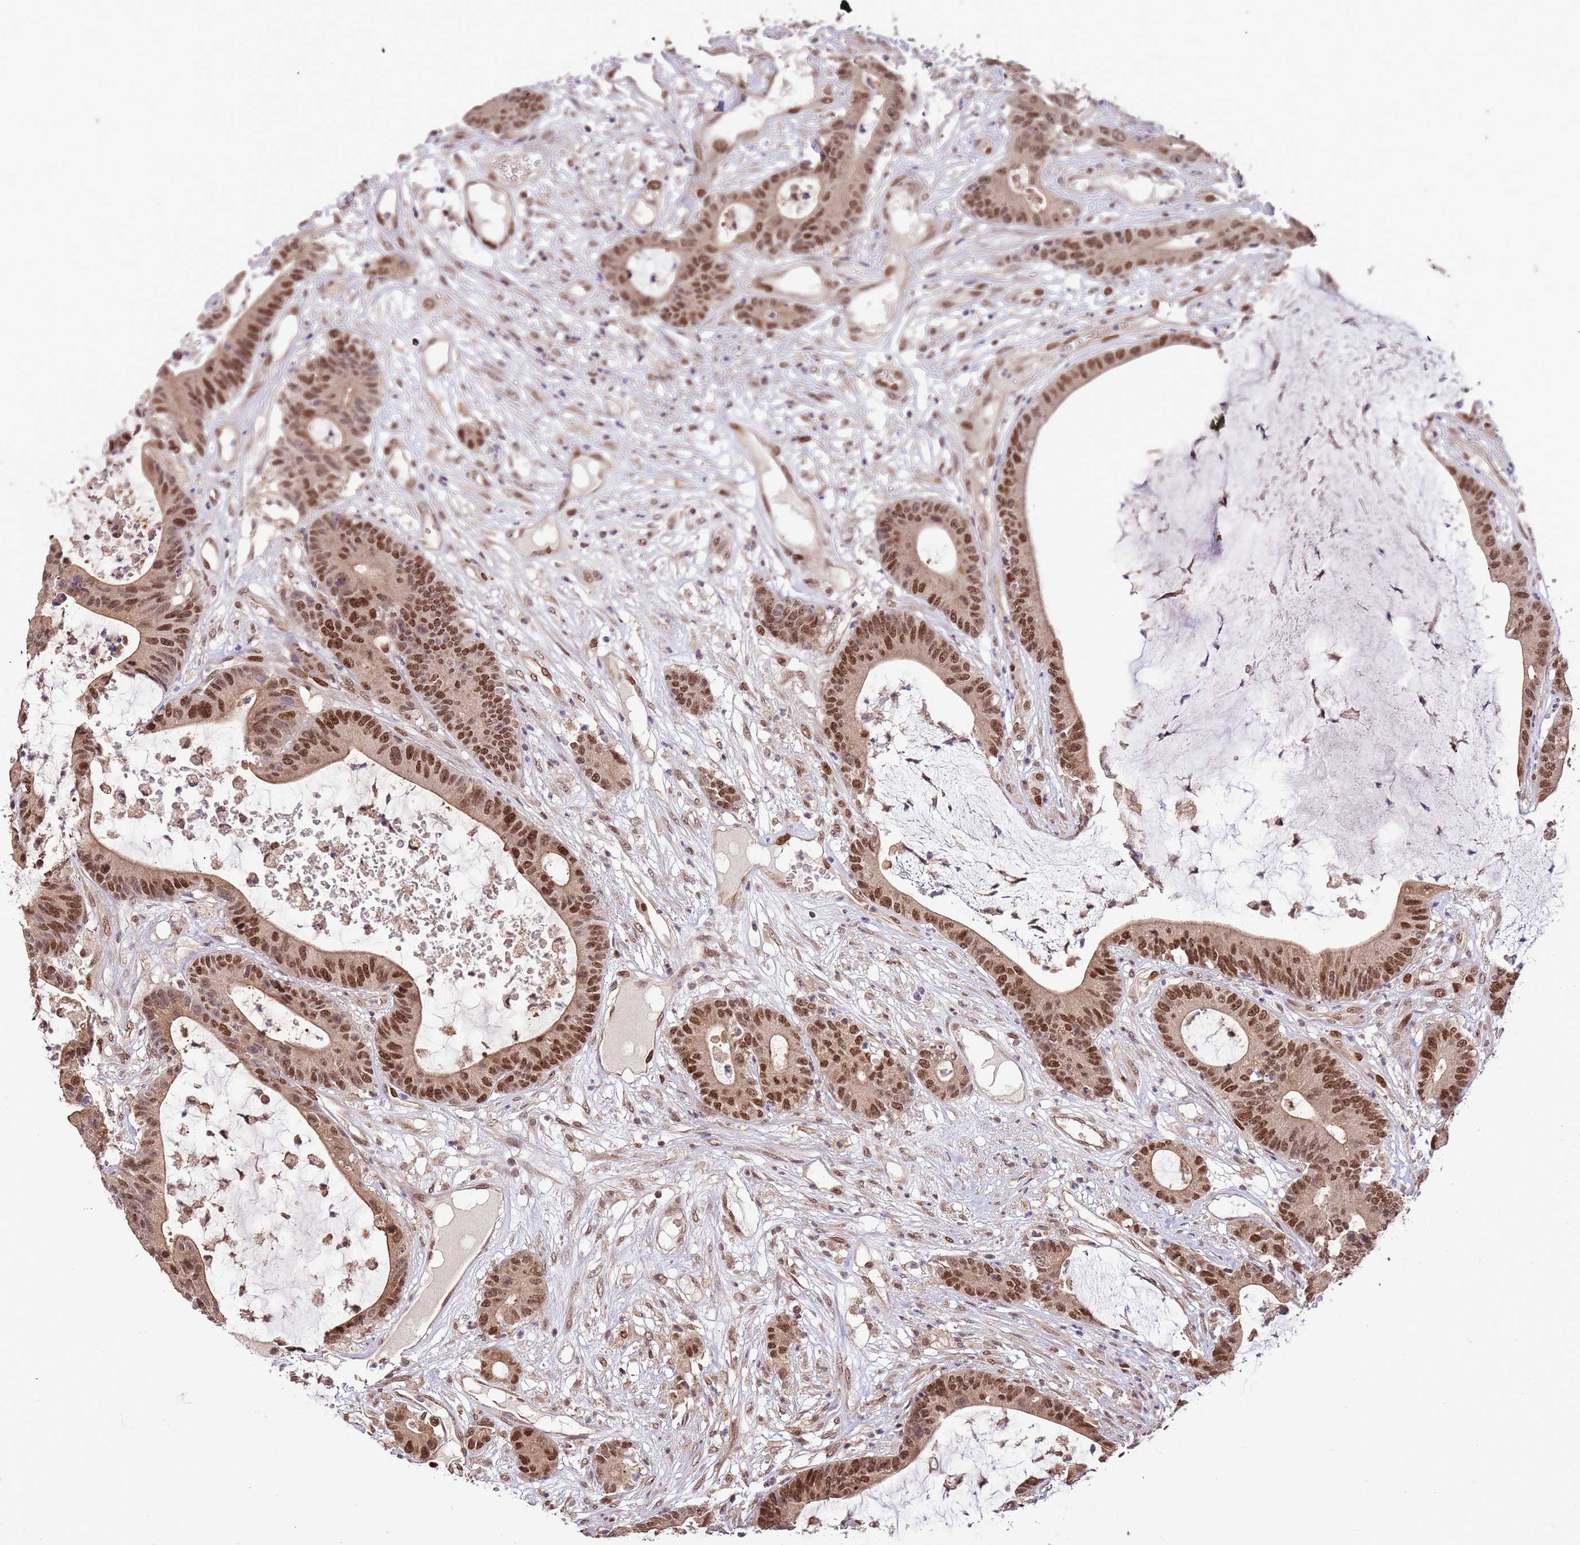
{"staining": {"intensity": "strong", "quantity": ">75%", "location": "nuclear"}, "tissue": "colorectal cancer", "cell_type": "Tumor cells", "image_type": "cancer", "snomed": [{"axis": "morphology", "description": "Adenocarcinoma, NOS"}, {"axis": "topography", "description": "Colon"}], "caption": "The histopathology image displays a brown stain indicating the presence of a protein in the nuclear of tumor cells in colorectal cancer (adenocarcinoma).", "gene": "RIF1", "patient": {"sex": "female", "age": 84}}